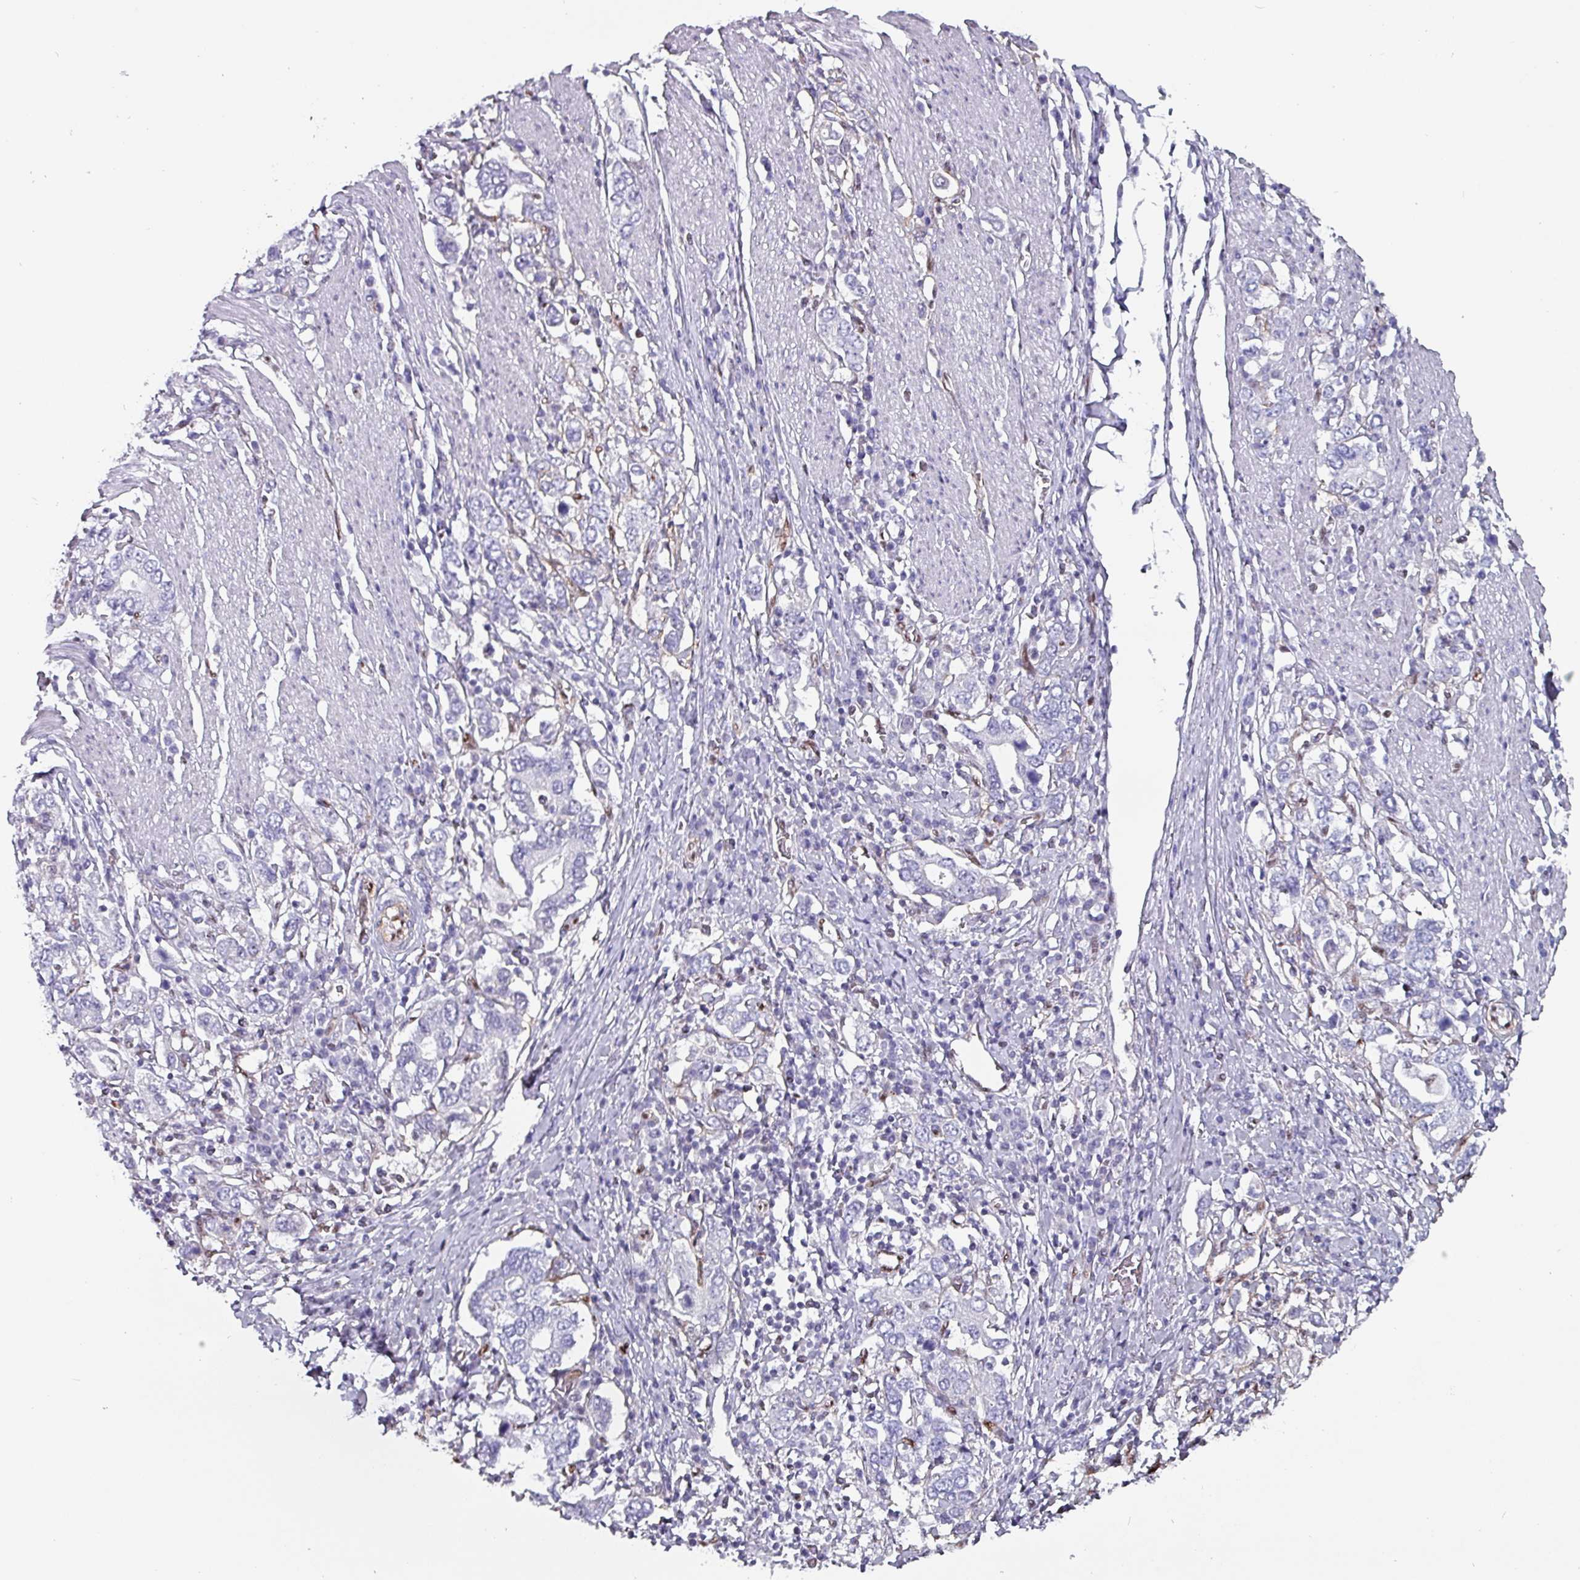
{"staining": {"intensity": "negative", "quantity": "none", "location": "none"}, "tissue": "stomach cancer", "cell_type": "Tumor cells", "image_type": "cancer", "snomed": [{"axis": "morphology", "description": "Adenocarcinoma, NOS"}, {"axis": "topography", "description": "Stomach, upper"}, {"axis": "topography", "description": "Stomach"}], "caption": "Adenocarcinoma (stomach) was stained to show a protein in brown. There is no significant expression in tumor cells.", "gene": "ZNF816-ZNF321P", "patient": {"sex": "male", "age": 62}}